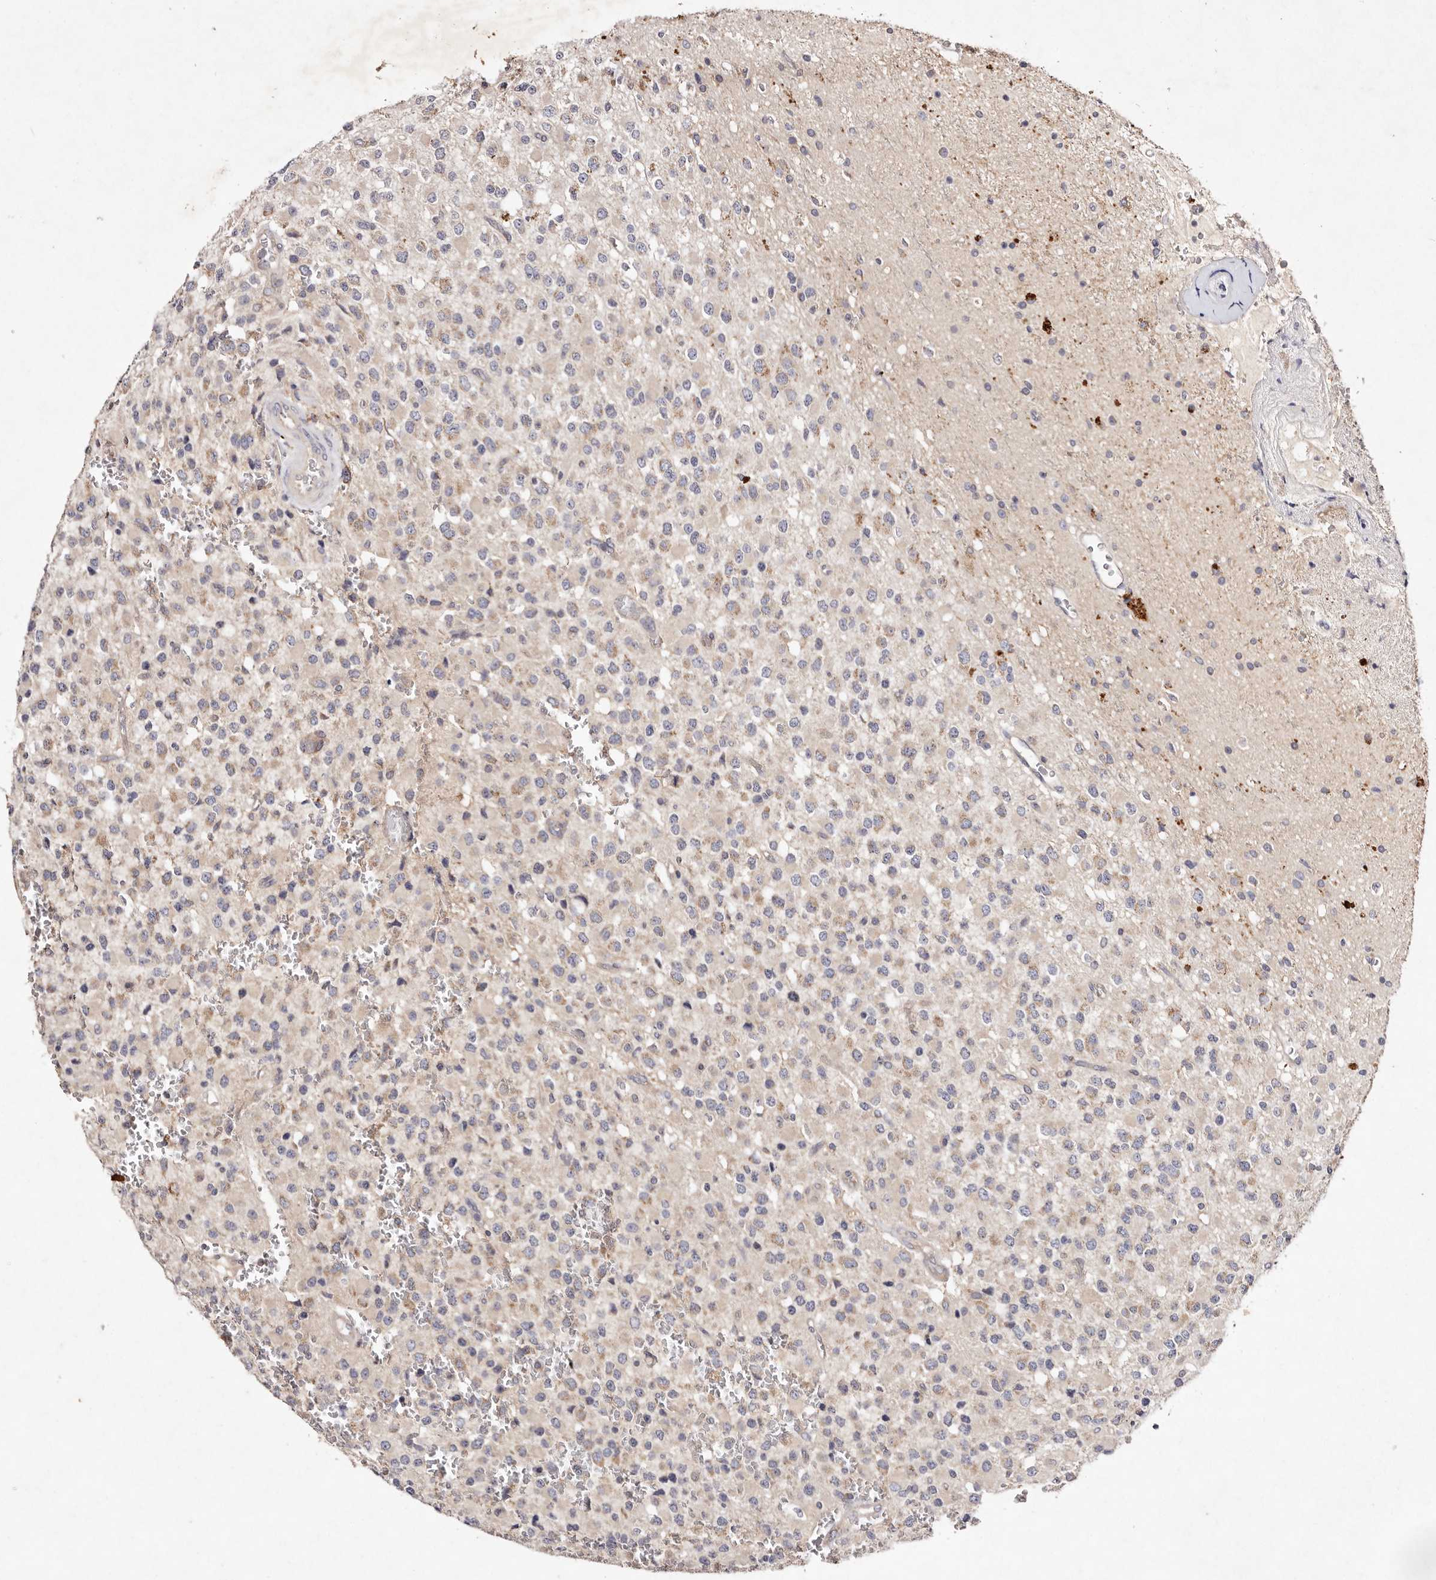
{"staining": {"intensity": "weak", "quantity": "<25%", "location": "cytoplasmic/membranous"}, "tissue": "glioma", "cell_type": "Tumor cells", "image_type": "cancer", "snomed": [{"axis": "morphology", "description": "Glioma, malignant, High grade"}, {"axis": "topography", "description": "Brain"}], "caption": "DAB (3,3'-diaminobenzidine) immunohistochemical staining of human malignant glioma (high-grade) exhibits no significant expression in tumor cells. Nuclei are stained in blue.", "gene": "TSC2", "patient": {"sex": "male", "age": 34}}